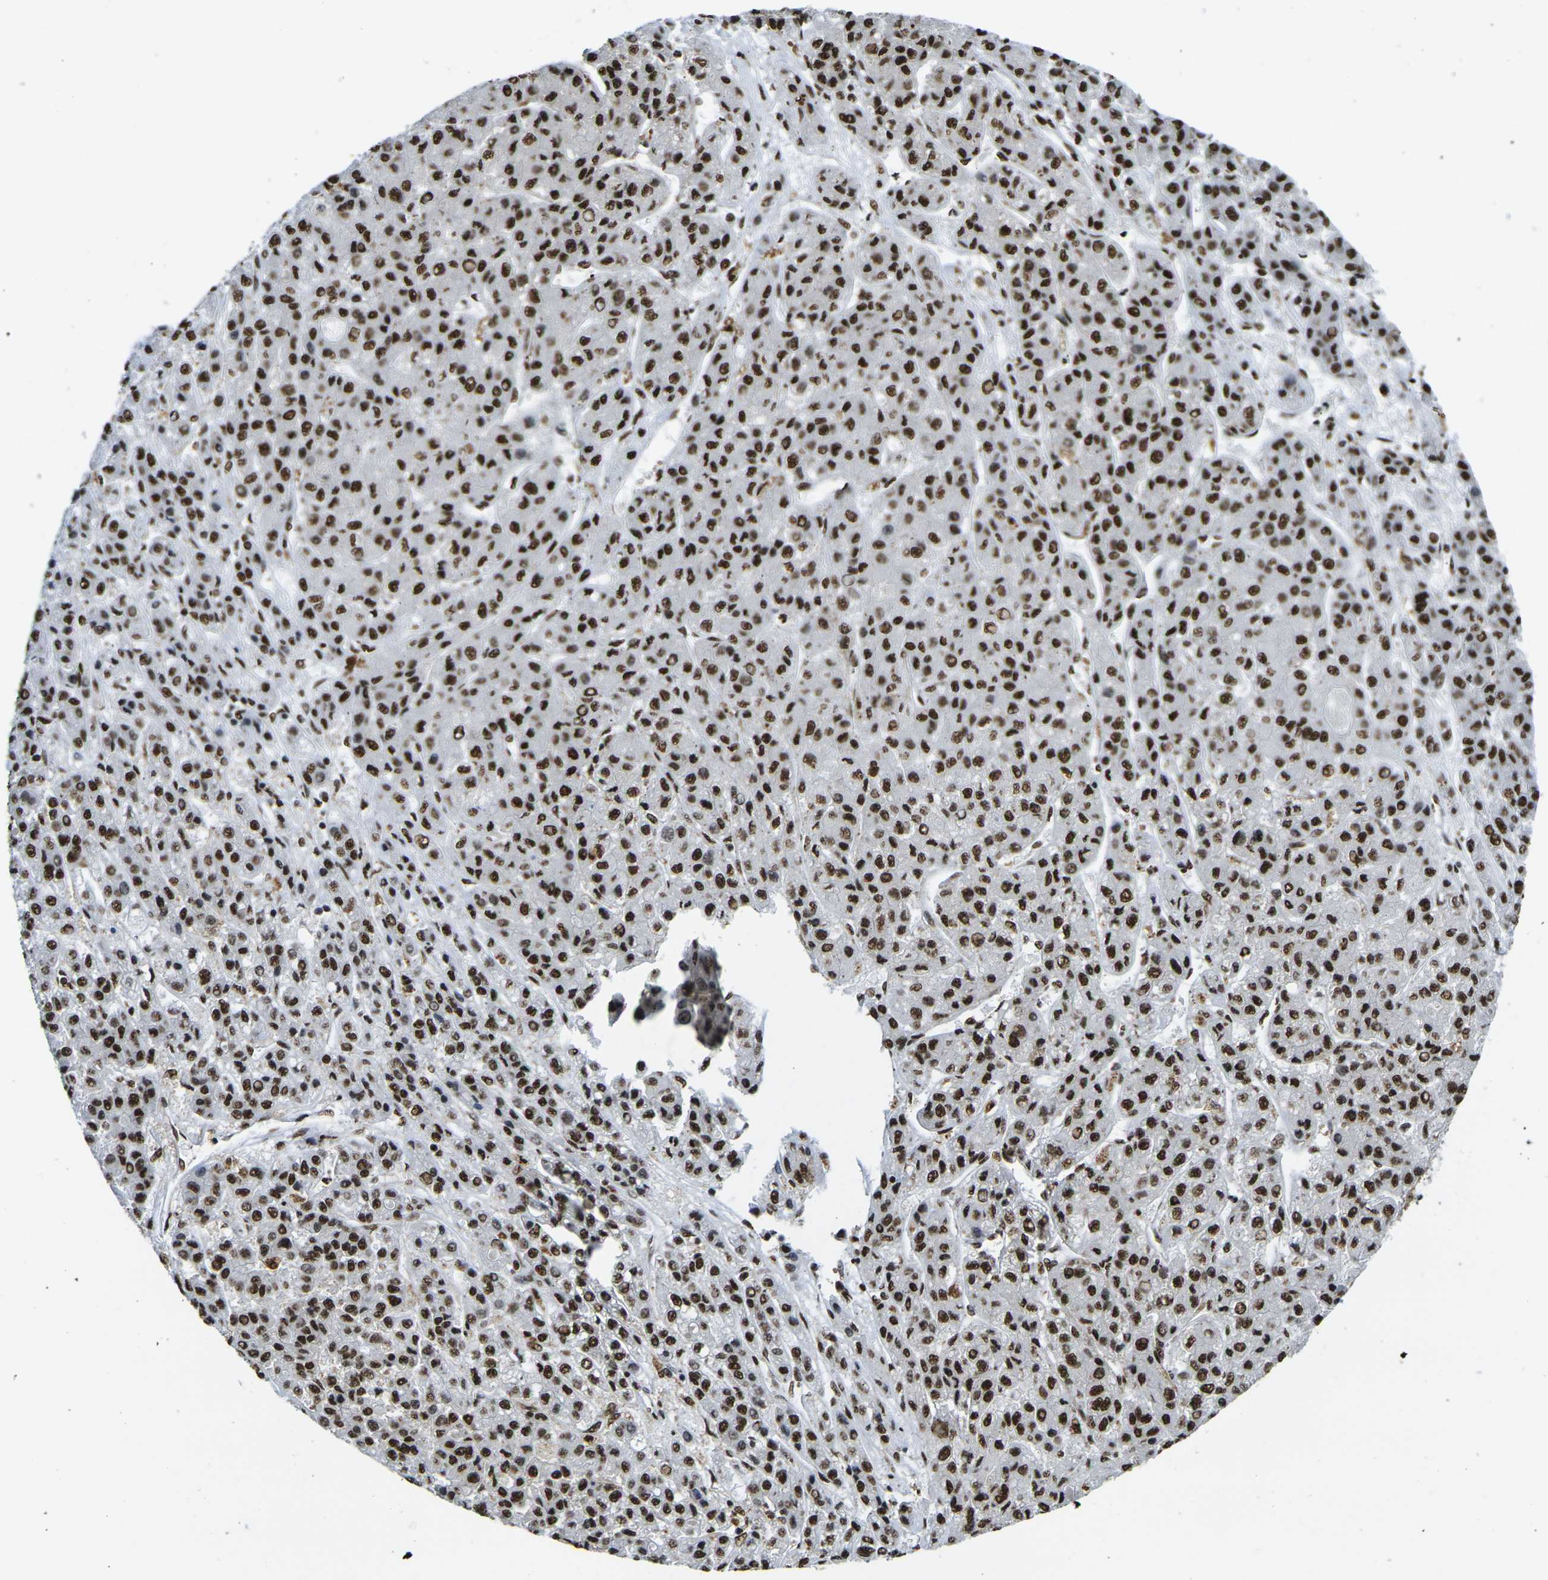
{"staining": {"intensity": "strong", "quantity": ">75%", "location": "nuclear"}, "tissue": "liver cancer", "cell_type": "Tumor cells", "image_type": "cancer", "snomed": [{"axis": "morphology", "description": "Carcinoma, Hepatocellular, NOS"}, {"axis": "topography", "description": "Liver"}], "caption": "Strong nuclear expression for a protein is appreciated in approximately >75% of tumor cells of hepatocellular carcinoma (liver) using immunohistochemistry (IHC).", "gene": "SMARCC1", "patient": {"sex": "male", "age": 70}}